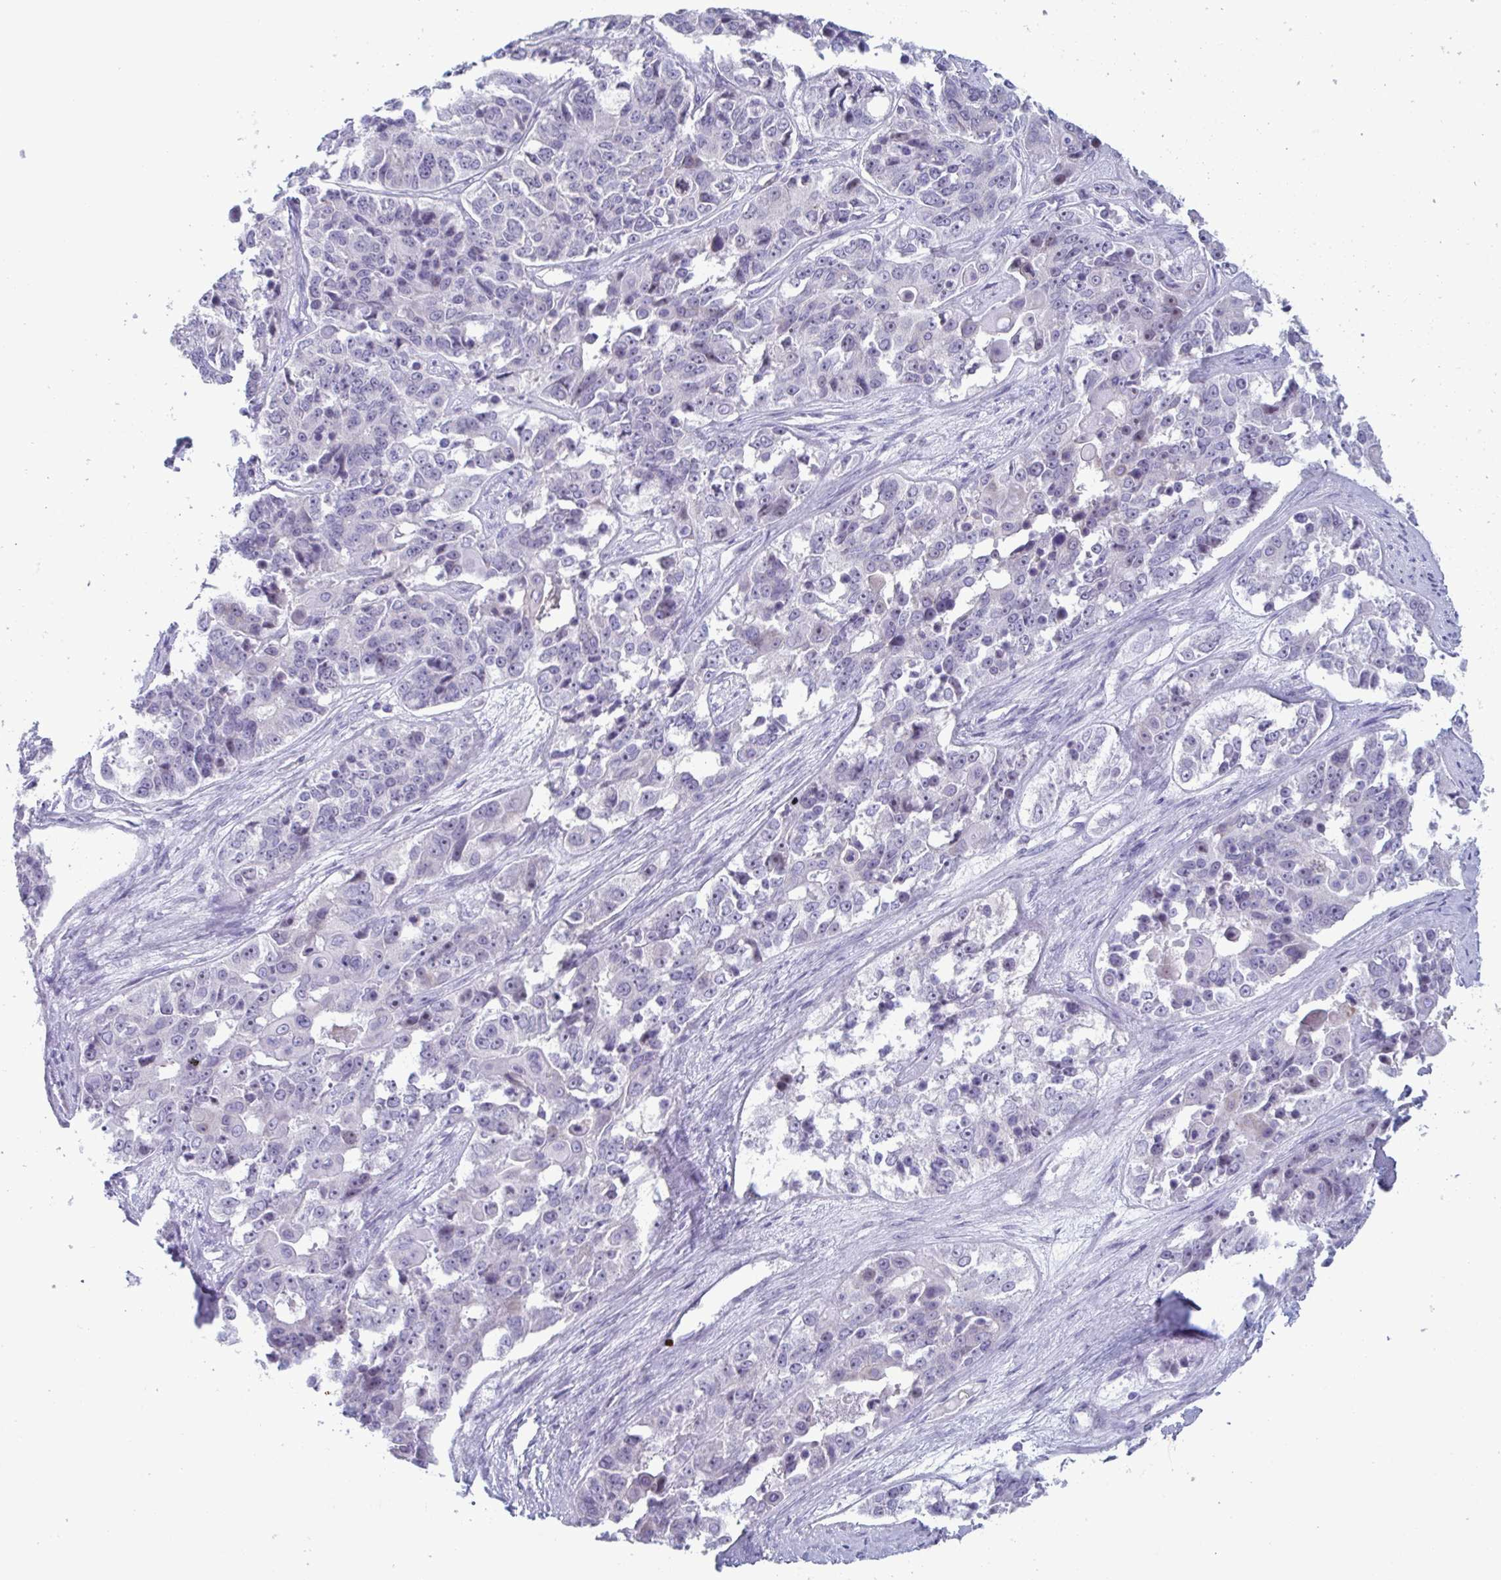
{"staining": {"intensity": "negative", "quantity": "none", "location": "none"}, "tissue": "ovarian cancer", "cell_type": "Tumor cells", "image_type": "cancer", "snomed": [{"axis": "morphology", "description": "Carcinoma, endometroid"}, {"axis": "topography", "description": "Ovary"}], "caption": "Immunohistochemistry (IHC) photomicrograph of neoplastic tissue: human ovarian endometroid carcinoma stained with DAB (3,3'-diaminobenzidine) reveals no significant protein staining in tumor cells.", "gene": "CYP4F11", "patient": {"sex": "female", "age": 51}}